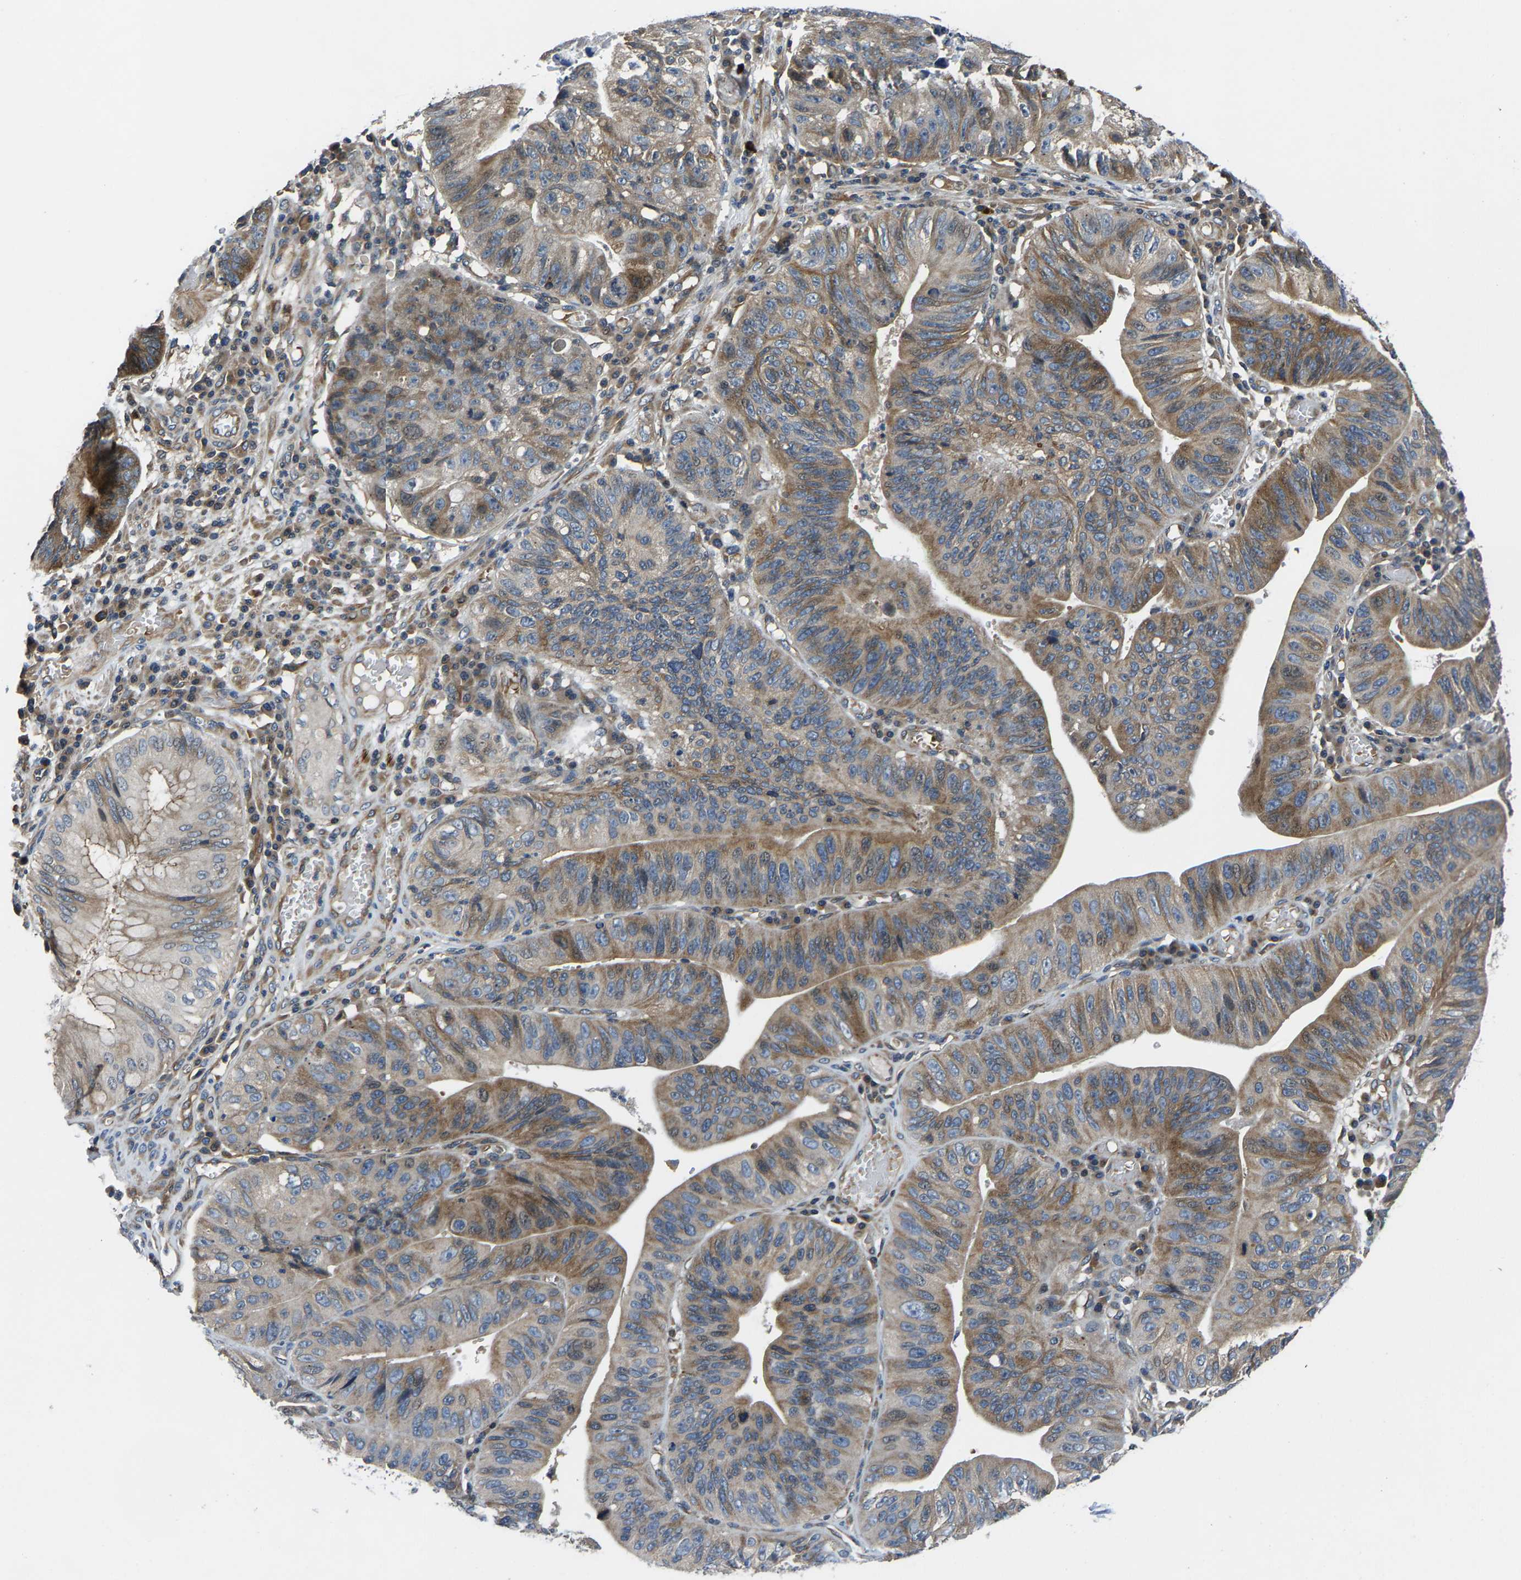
{"staining": {"intensity": "moderate", "quantity": "25%-75%", "location": "cytoplasmic/membranous"}, "tissue": "stomach cancer", "cell_type": "Tumor cells", "image_type": "cancer", "snomed": [{"axis": "morphology", "description": "Adenocarcinoma, NOS"}, {"axis": "topography", "description": "Stomach"}], "caption": "Immunohistochemistry histopathology image of stomach cancer stained for a protein (brown), which displays medium levels of moderate cytoplasmic/membranous staining in about 25%-75% of tumor cells.", "gene": "AGBL3", "patient": {"sex": "male", "age": 59}}